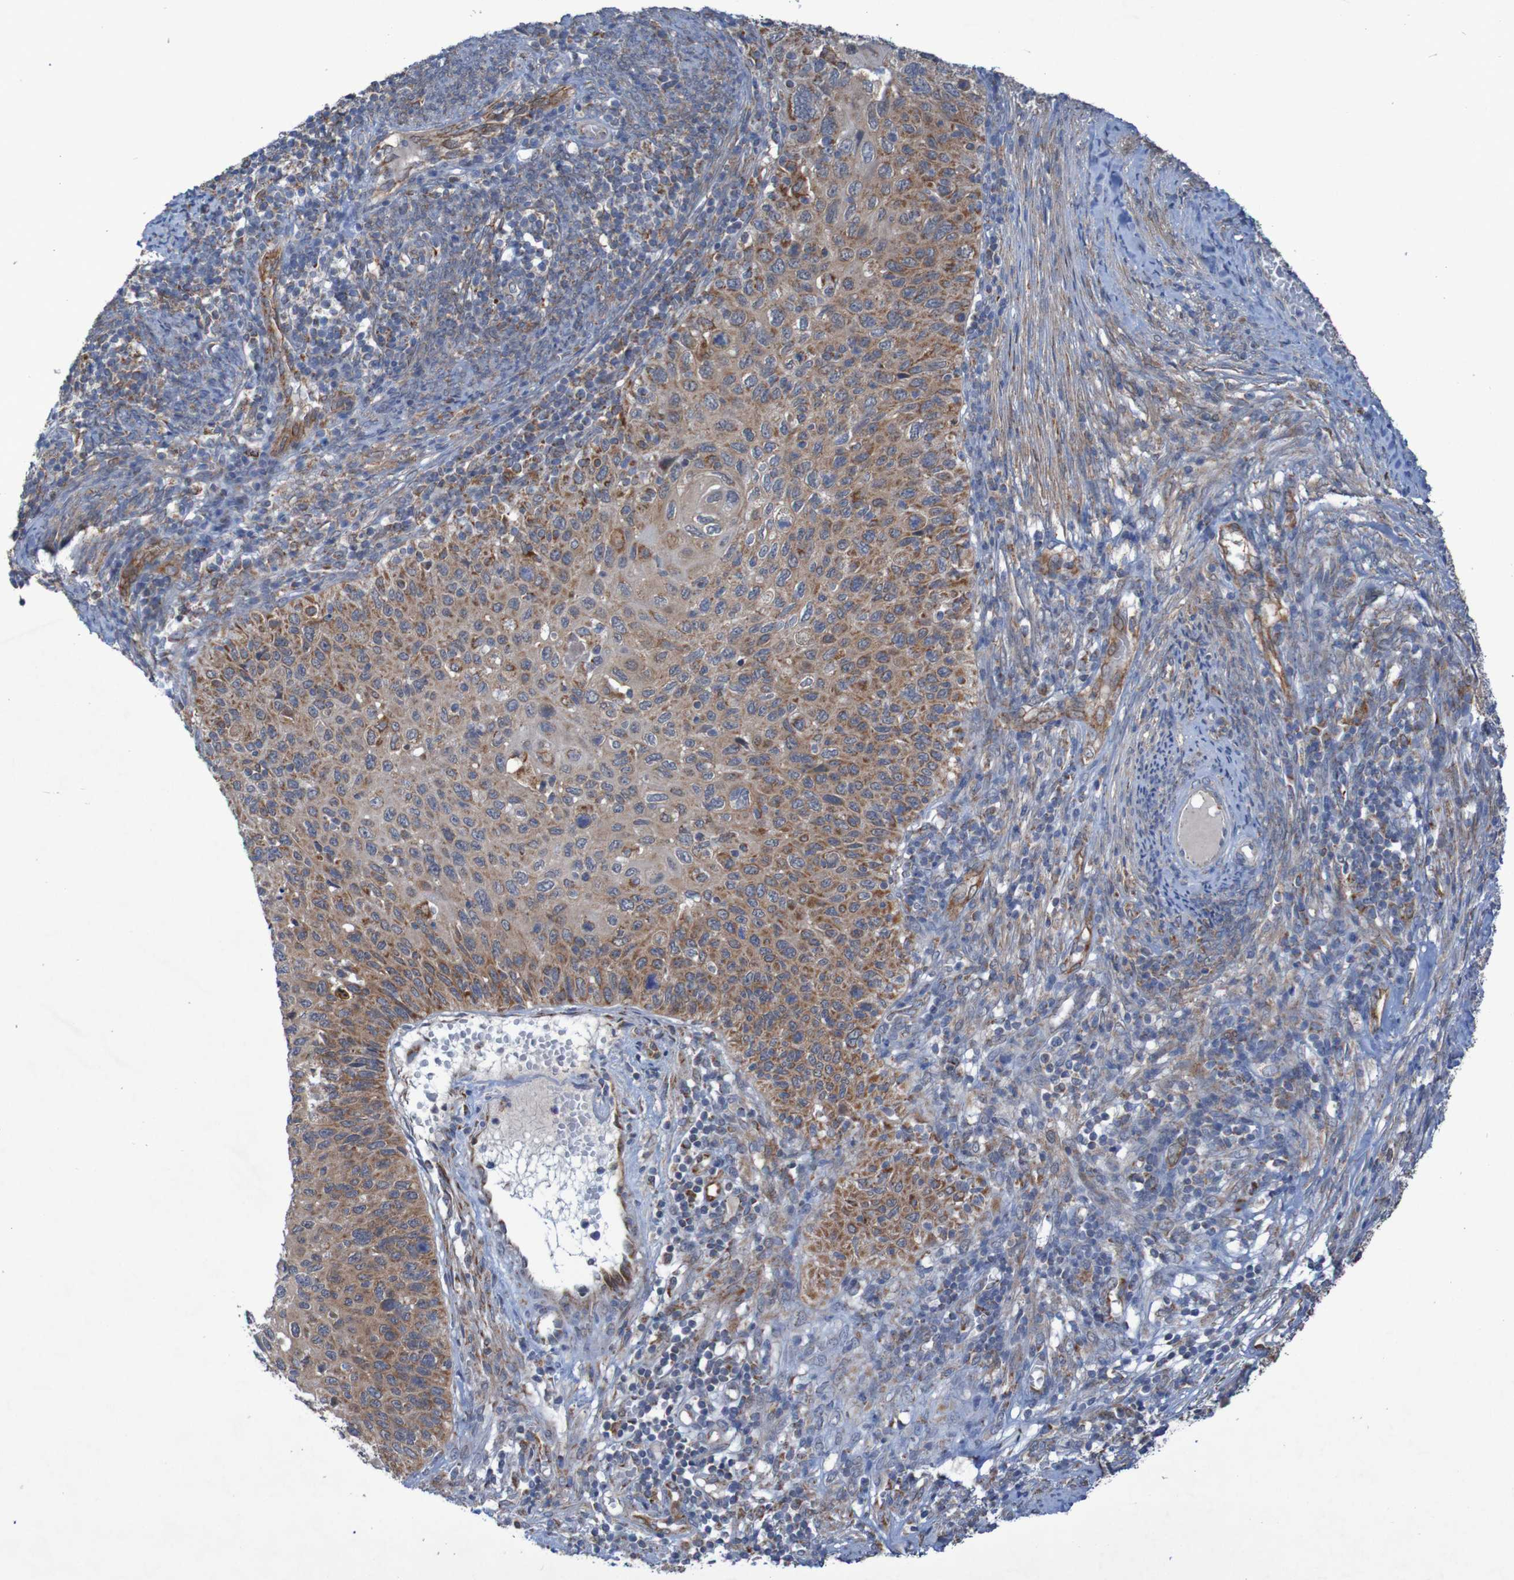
{"staining": {"intensity": "moderate", "quantity": ">75%", "location": "cytoplasmic/membranous"}, "tissue": "cervical cancer", "cell_type": "Tumor cells", "image_type": "cancer", "snomed": [{"axis": "morphology", "description": "Squamous cell carcinoma, NOS"}, {"axis": "topography", "description": "Cervix"}], "caption": "A high-resolution histopathology image shows immunohistochemistry staining of cervical cancer (squamous cell carcinoma), which reveals moderate cytoplasmic/membranous staining in approximately >75% of tumor cells. (Brightfield microscopy of DAB IHC at high magnification).", "gene": "CCDC51", "patient": {"sex": "female", "age": 70}}